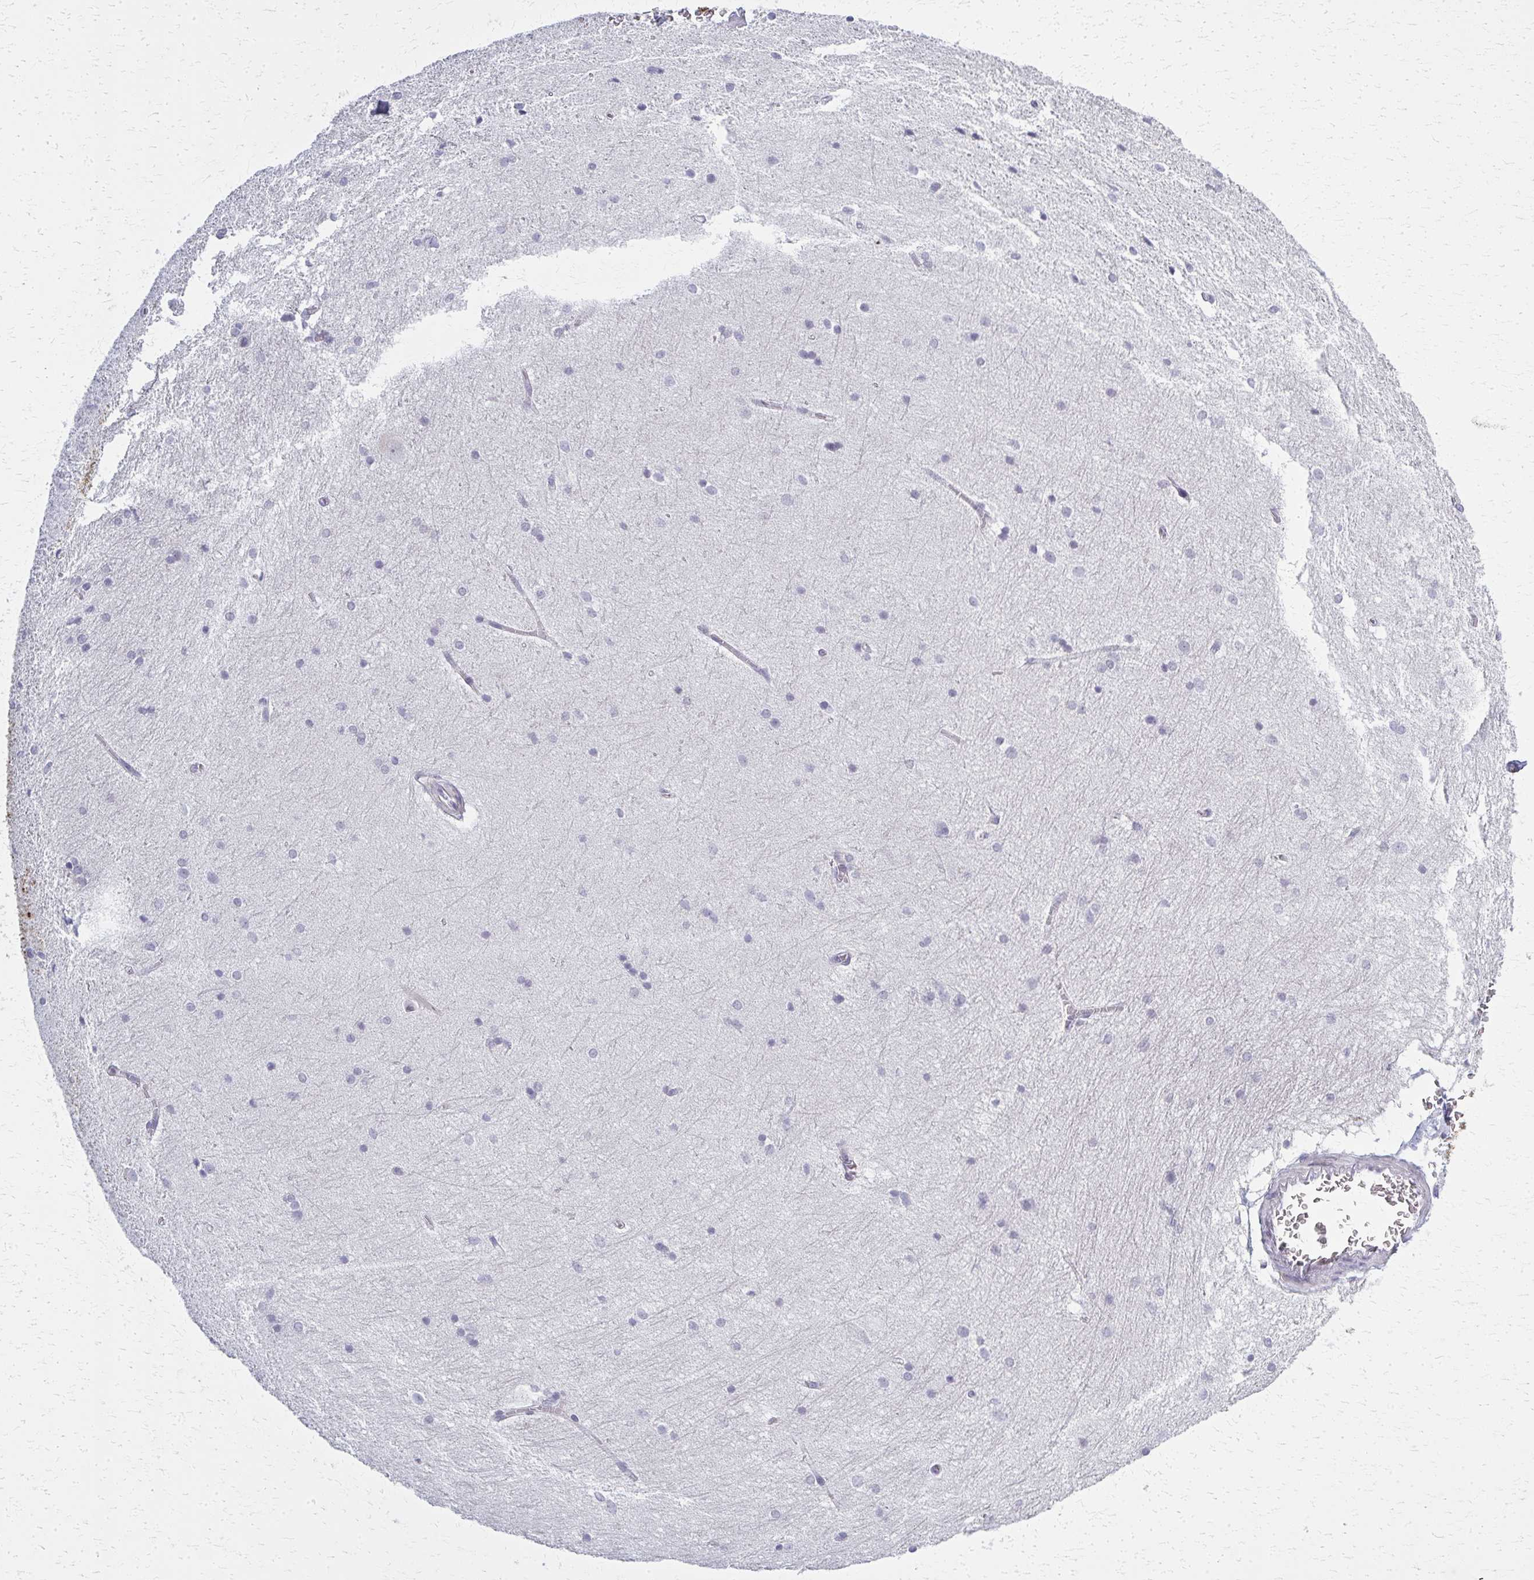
{"staining": {"intensity": "negative", "quantity": "none", "location": "none"}, "tissue": "hippocampus", "cell_type": "Glial cells", "image_type": "normal", "snomed": [{"axis": "morphology", "description": "Normal tissue, NOS"}, {"axis": "topography", "description": "Cerebral cortex"}, {"axis": "topography", "description": "Hippocampus"}], "caption": "IHC histopathology image of benign hippocampus stained for a protein (brown), which demonstrates no expression in glial cells. The staining was performed using DAB to visualize the protein expression in brown, while the nuclei were stained in blue with hematoxylin (Magnification: 20x).", "gene": "CASQ2", "patient": {"sex": "female", "age": 19}}